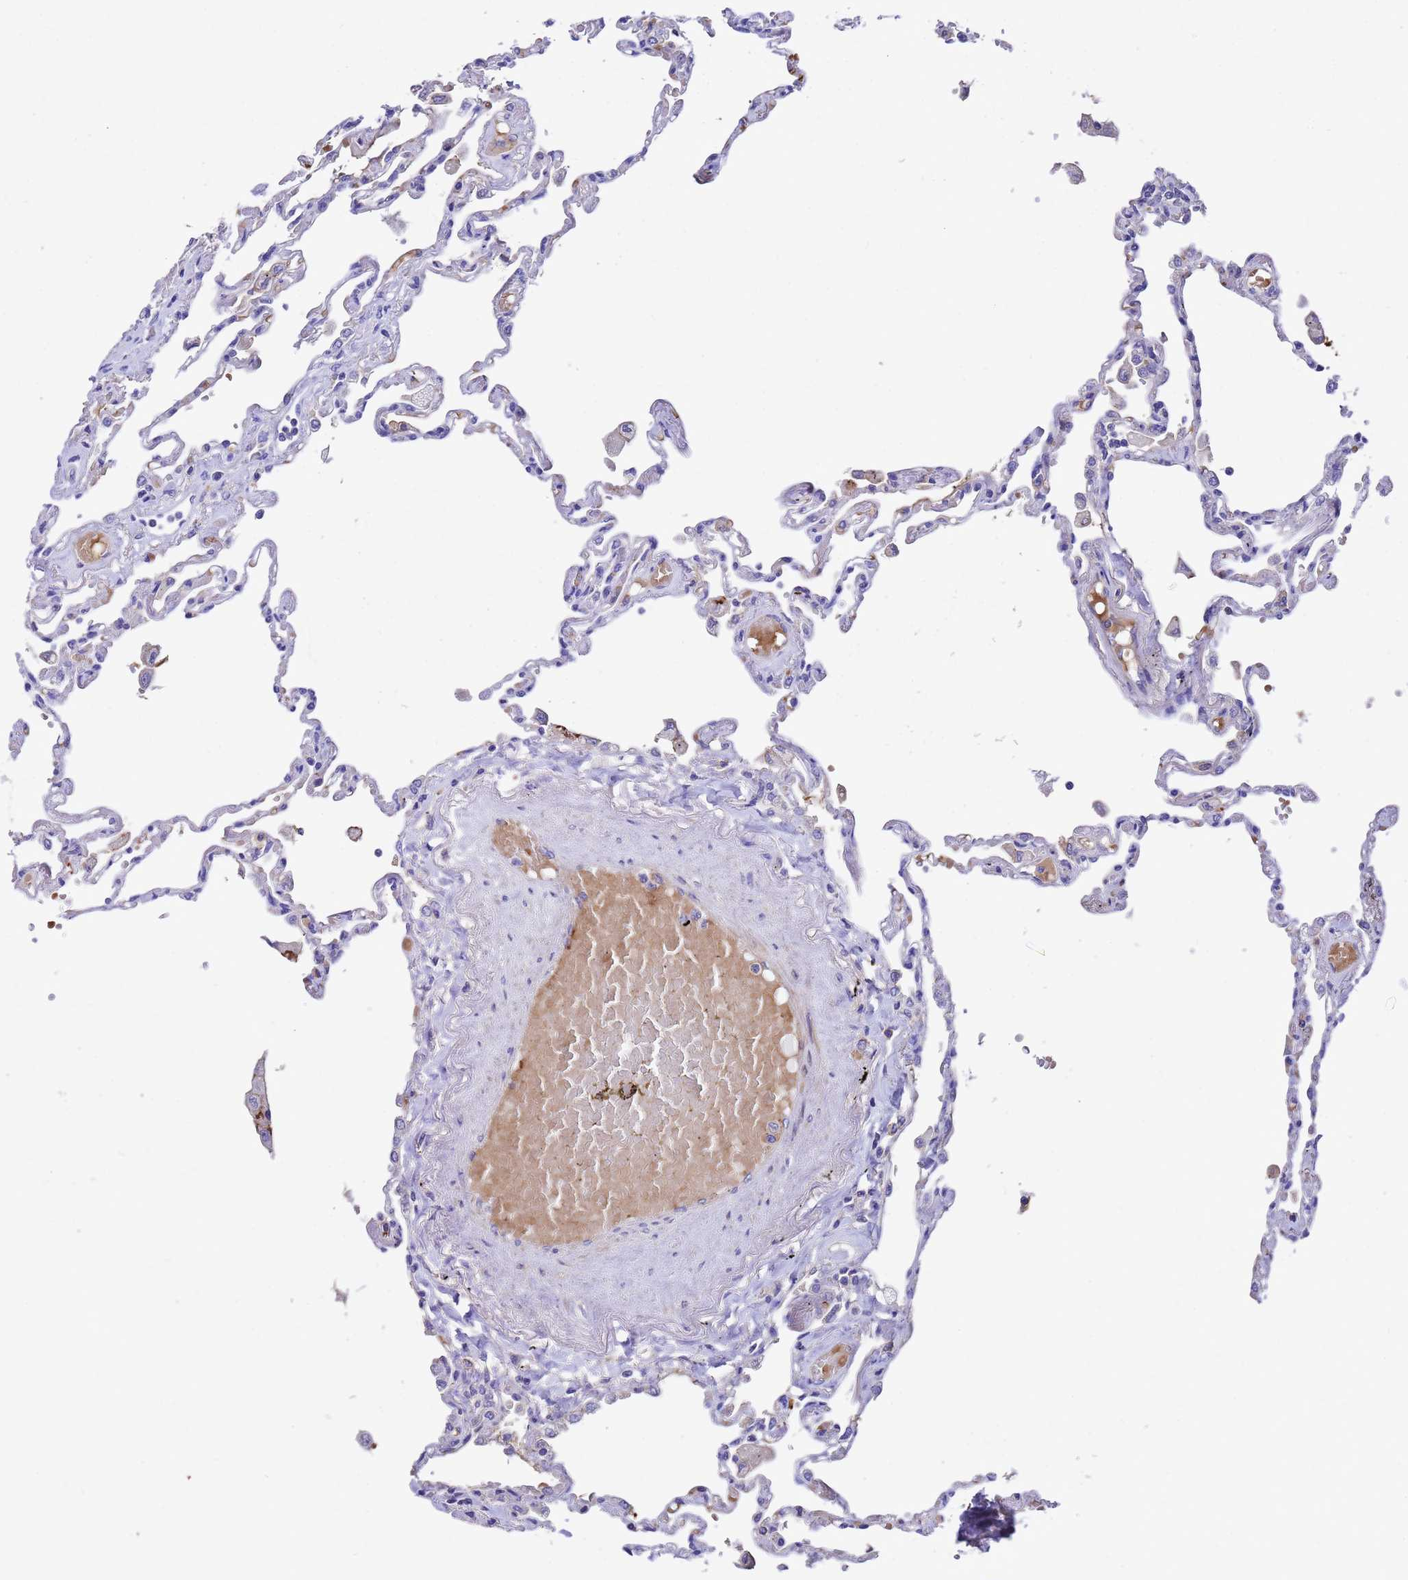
{"staining": {"intensity": "weak", "quantity": "<25%", "location": "cytoplasmic/membranous"}, "tissue": "lung", "cell_type": "Alveolar cells", "image_type": "normal", "snomed": [{"axis": "morphology", "description": "Normal tissue, NOS"}, {"axis": "topography", "description": "Lung"}], "caption": "Immunohistochemistry of normal human lung reveals no positivity in alveolar cells. The staining was performed using DAB to visualize the protein expression in brown, while the nuclei were stained in blue with hematoxylin (Magnification: 20x).", "gene": "ELP6", "patient": {"sex": "female", "age": 67}}